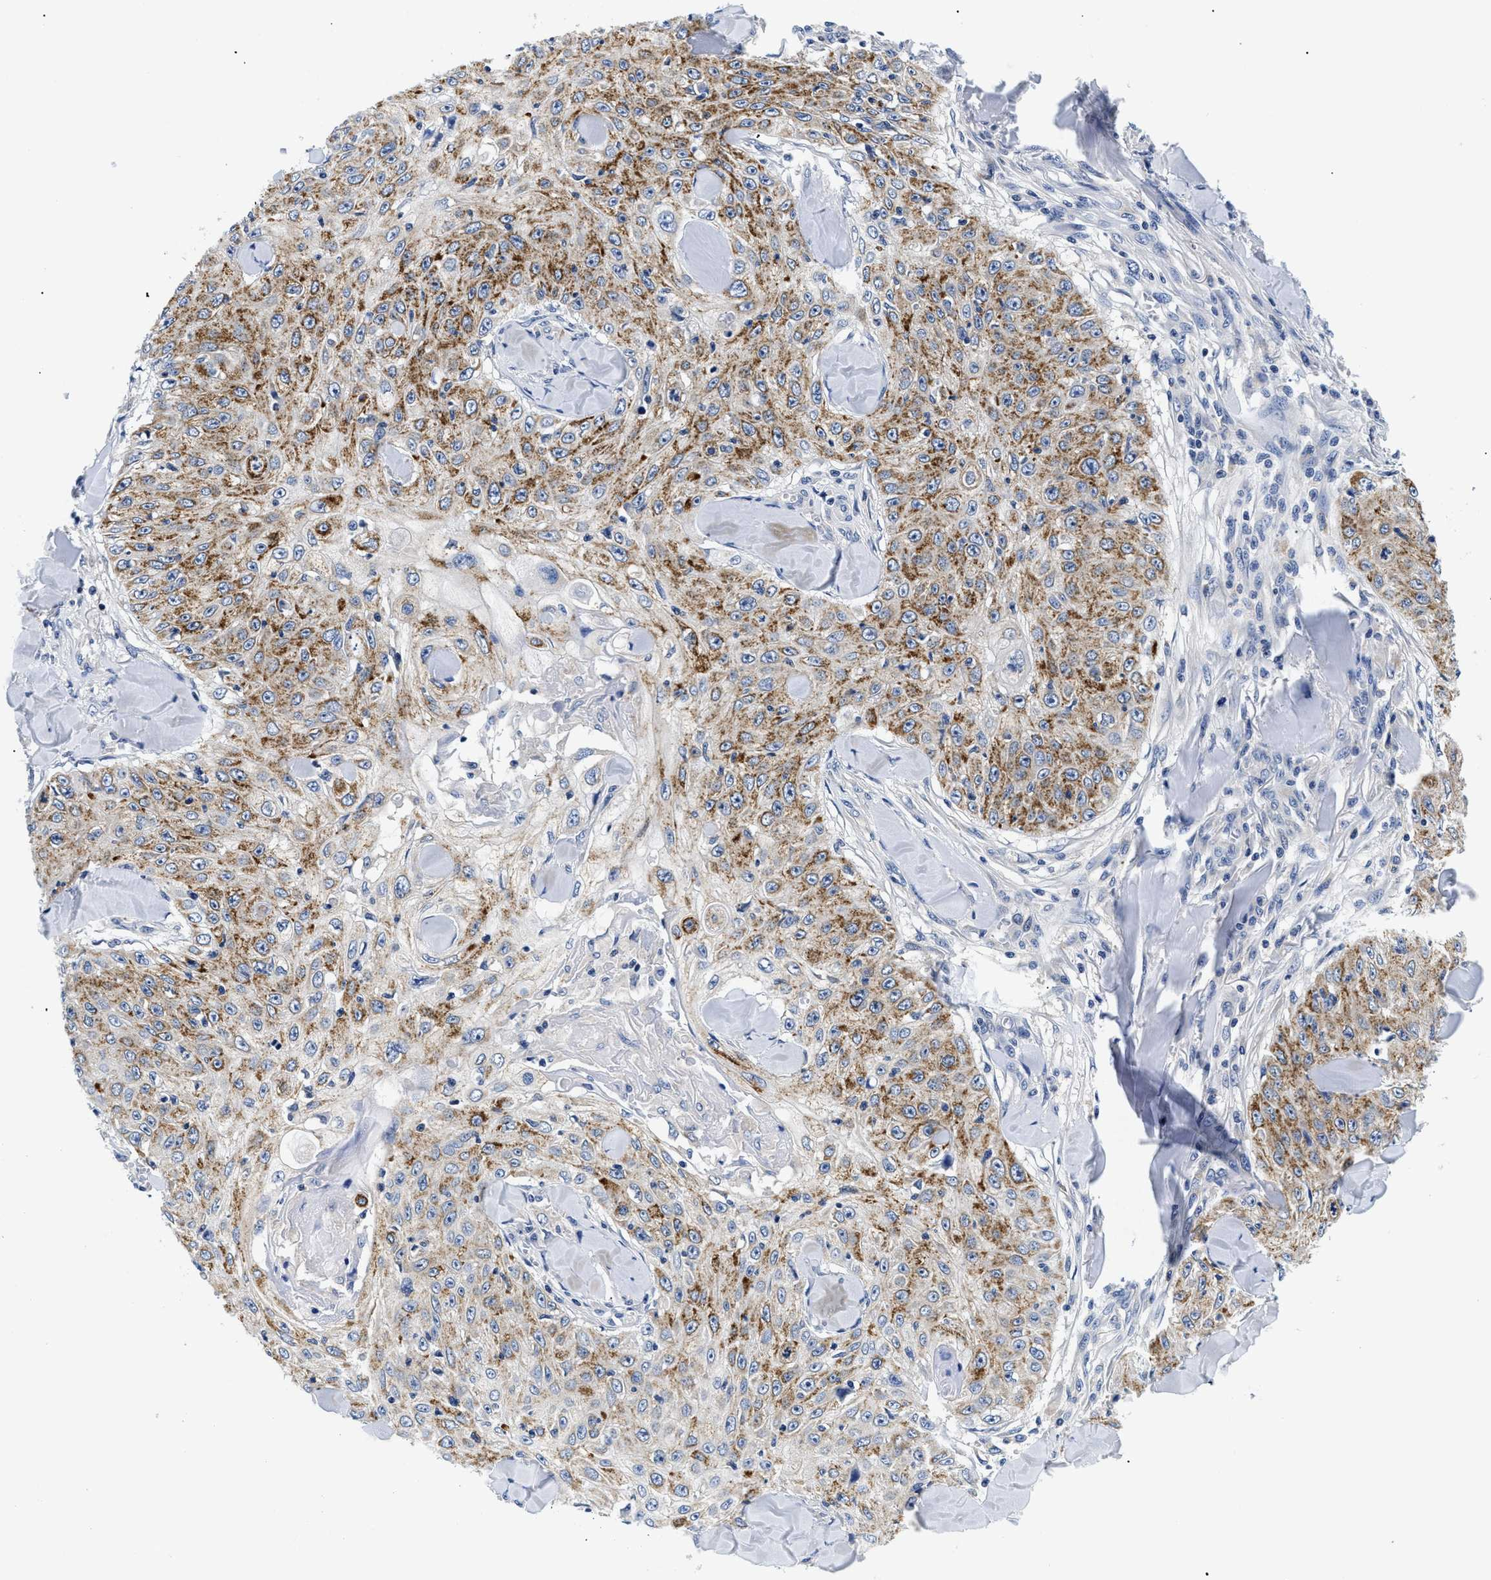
{"staining": {"intensity": "moderate", "quantity": ">75%", "location": "cytoplasmic/membranous"}, "tissue": "skin cancer", "cell_type": "Tumor cells", "image_type": "cancer", "snomed": [{"axis": "morphology", "description": "Squamous cell carcinoma, NOS"}, {"axis": "topography", "description": "Skin"}], "caption": "The micrograph reveals staining of squamous cell carcinoma (skin), revealing moderate cytoplasmic/membranous protein staining (brown color) within tumor cells. Nuclei are stained in blue.", "gene": "MEA1", "patient": {"sex": "male", "age": 86}}